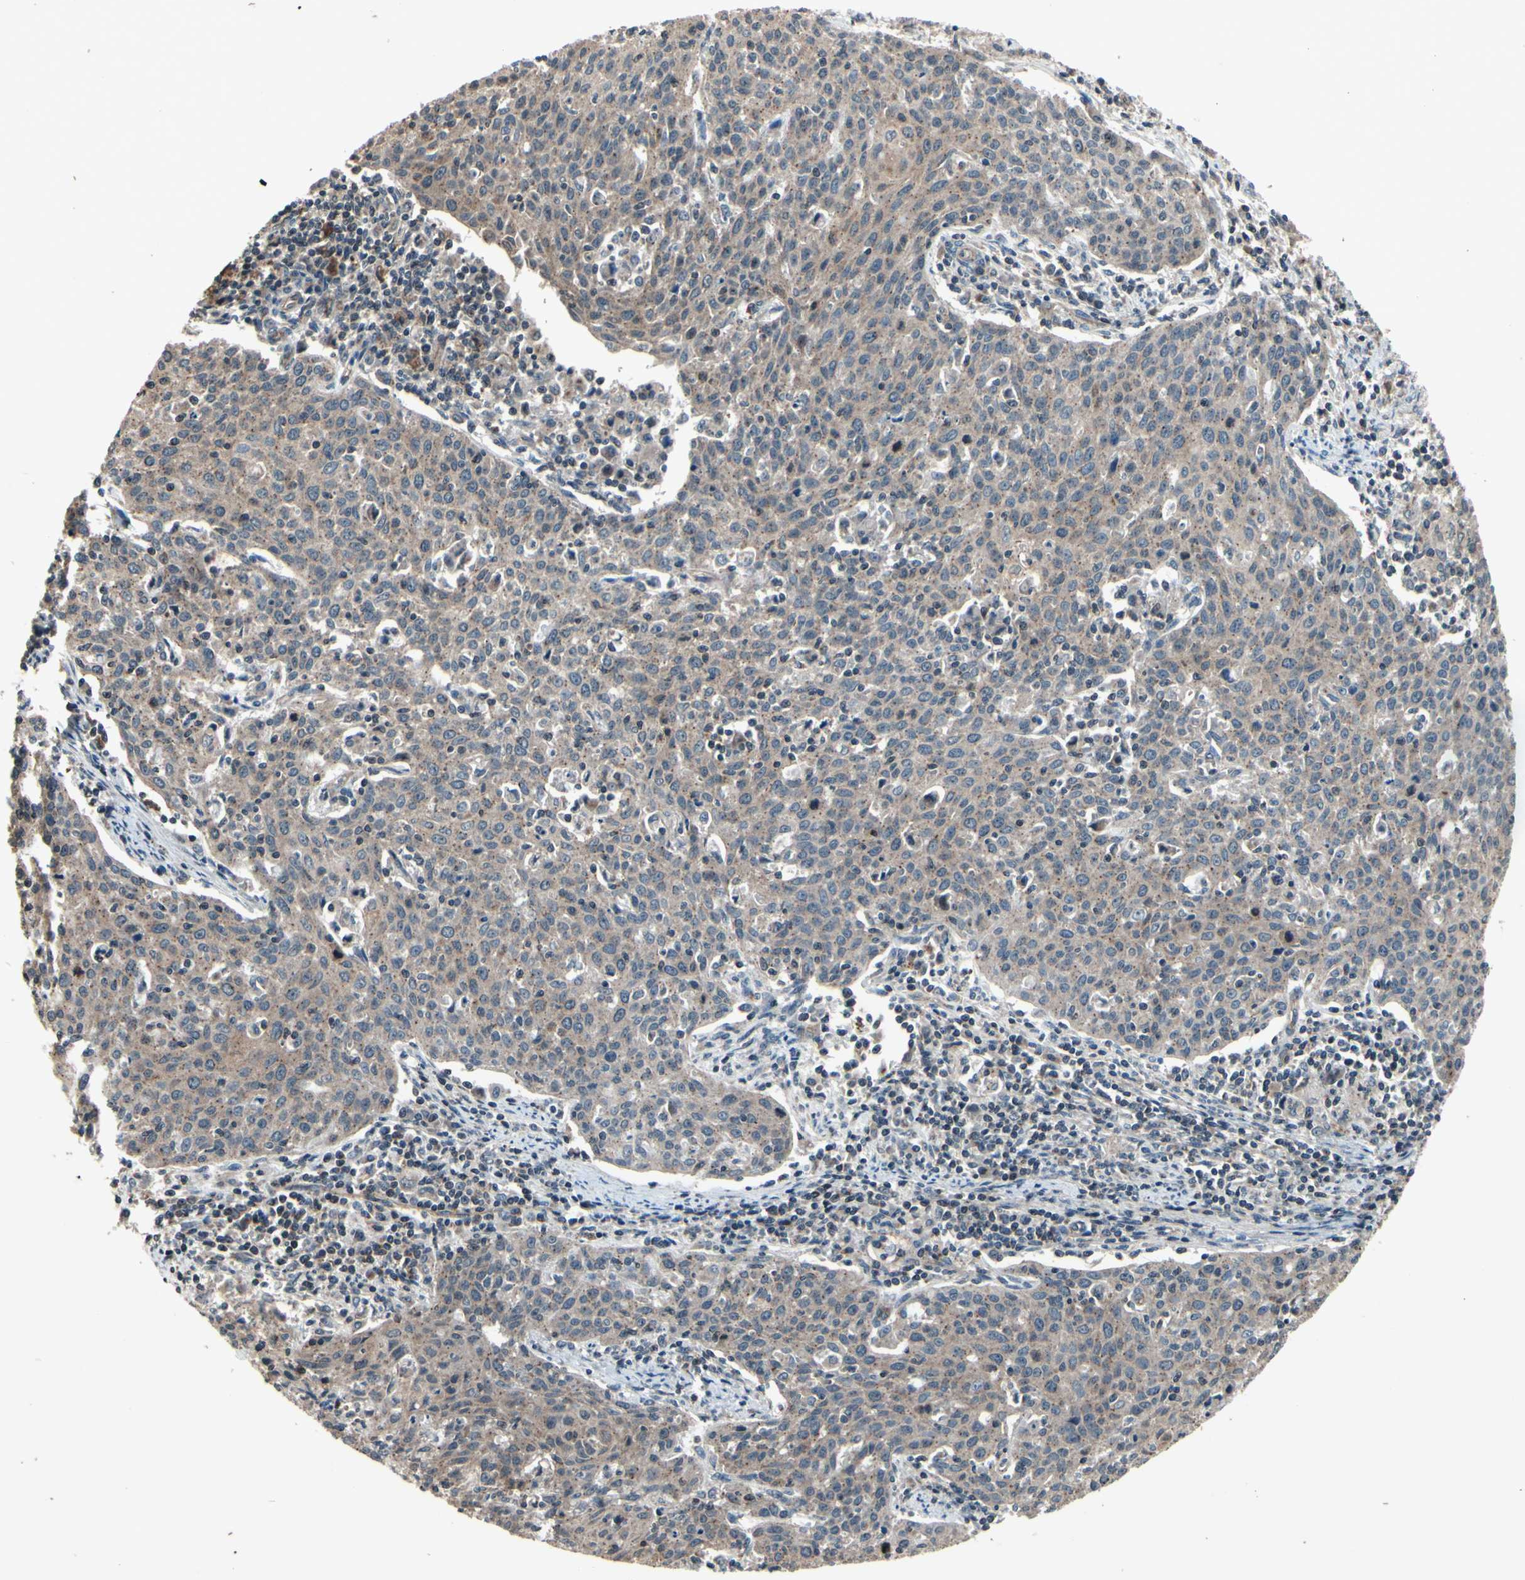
{"staining": {"intensity": "weak", "quantity": ">75%", "location": "cytoplasmic/membranous"}, "tissue": "cervical cancer", "cell_type": "Tumor cells", "image_type": "cancer", "snomed": [{"axis": "morphology", "description": "Squamous cell carcinoma, NOS"}, {"axis": "topography", "description": "Cervix"}], "caption": "This histopathology image exhibits cervical squamous cell carcinoma stained with immunohistochemistry to label a protein in brown. The cytoplasmic/membranous of tumor cells show weak positivity for the protein. Nuclei are counter-stained blue.", "gene": "MBTPS2", "patient": {"sex": "female", "age": 38}}